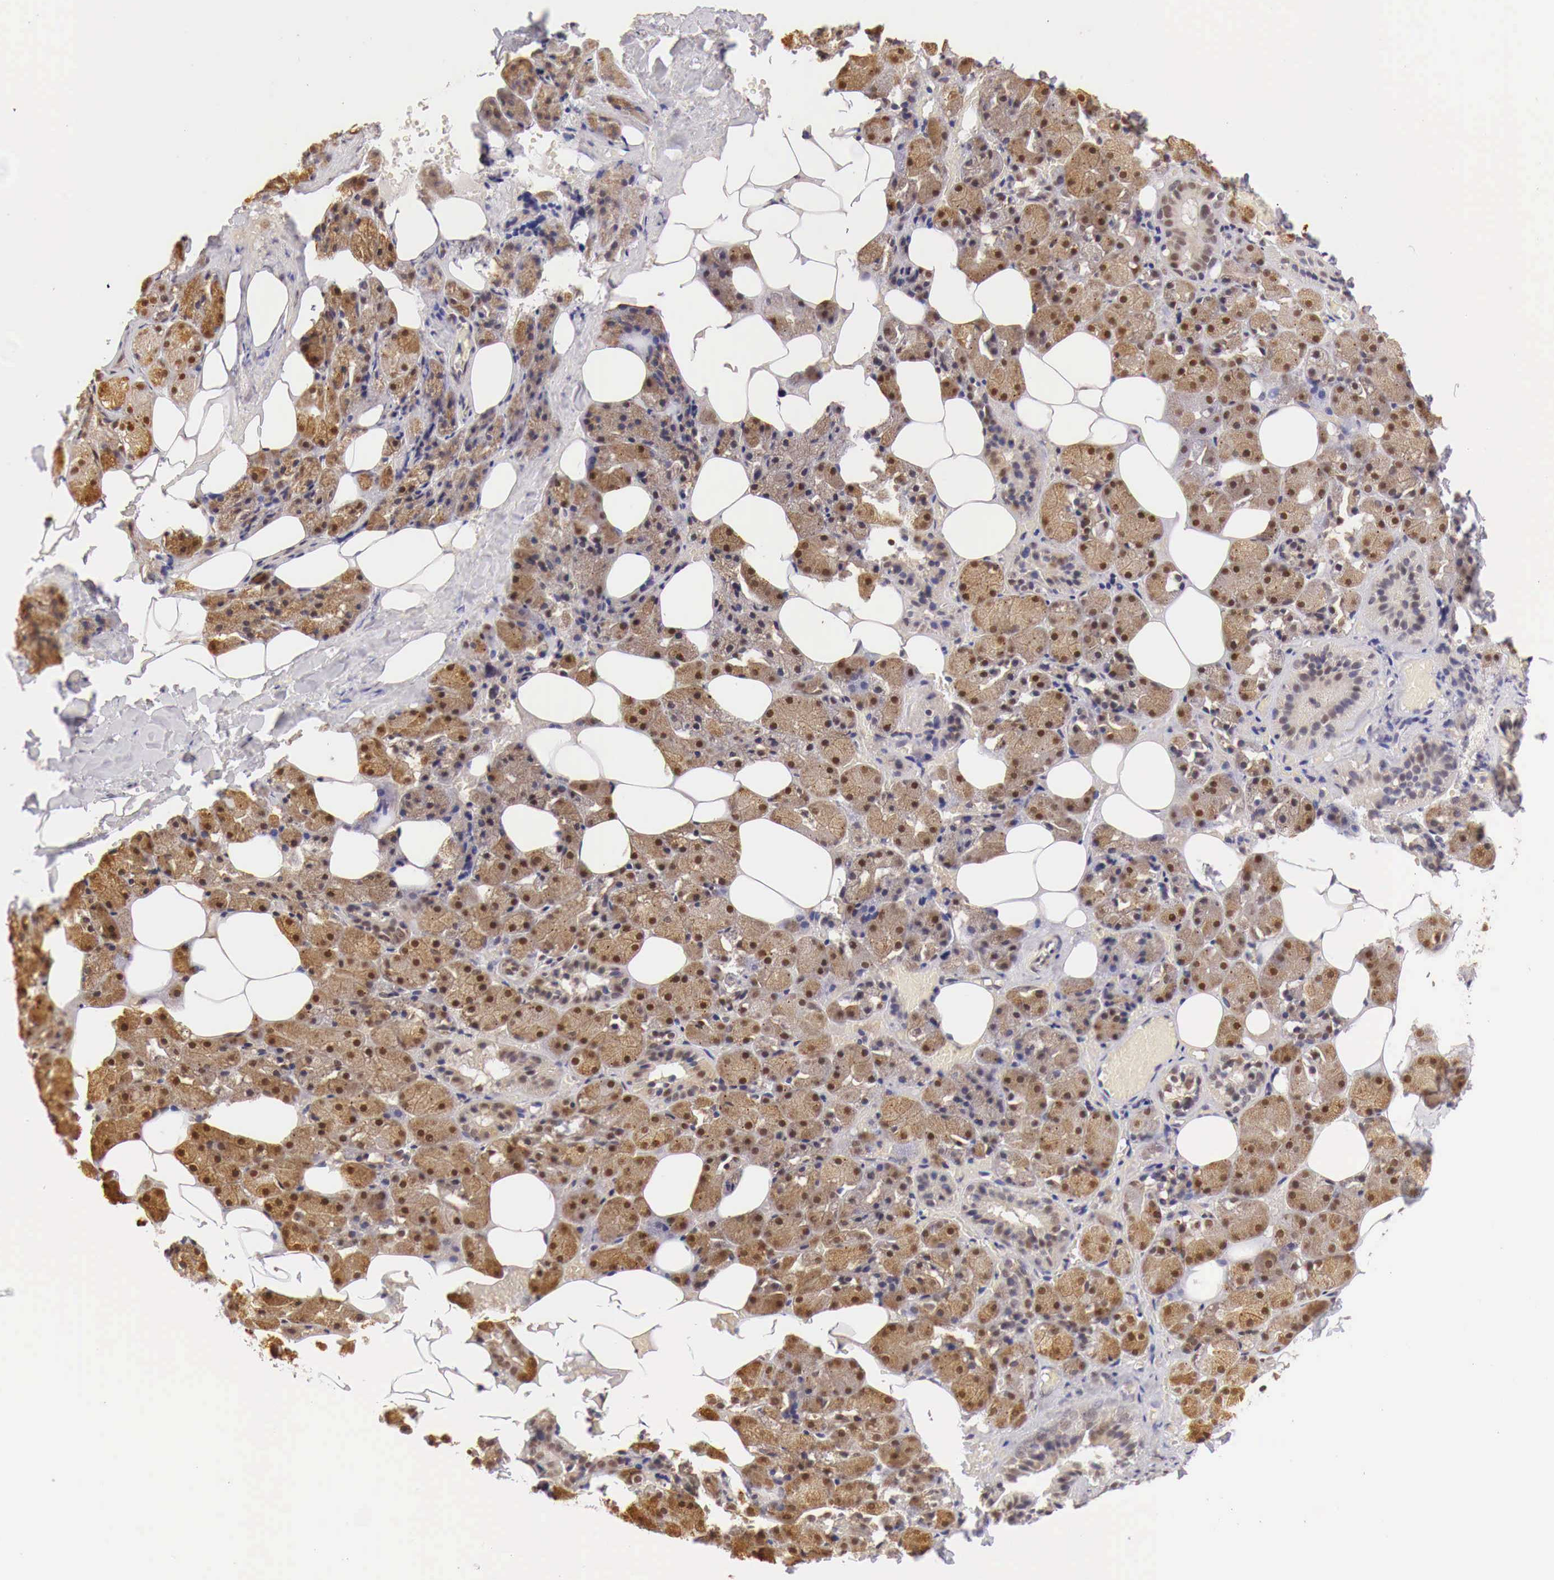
{"staining": {"intensity": "moderate", "quantity": ">75%", "location": "cytoplasmic/membranous,nuclear"}, "tissue": "salivary gland", "cell_type": "Glandular cells", "image_type": "normal", "snomed": [{"axis": "morphology", "description": "Normal tissue, NOS"}, {"axis": "topography", "description": "Salivary gland"}], "caption": "Salivary gland stained with DAB immunohistochemistry demonstrates medium levels of moderate cytoplasmic/membranous,nuclear positivity in about >75% of glandular cells. The protein is shown in brown color, while the nuclei are stained blue.", "gene": "GPKOW", "patient": {"sex": "female", "age": 55}}